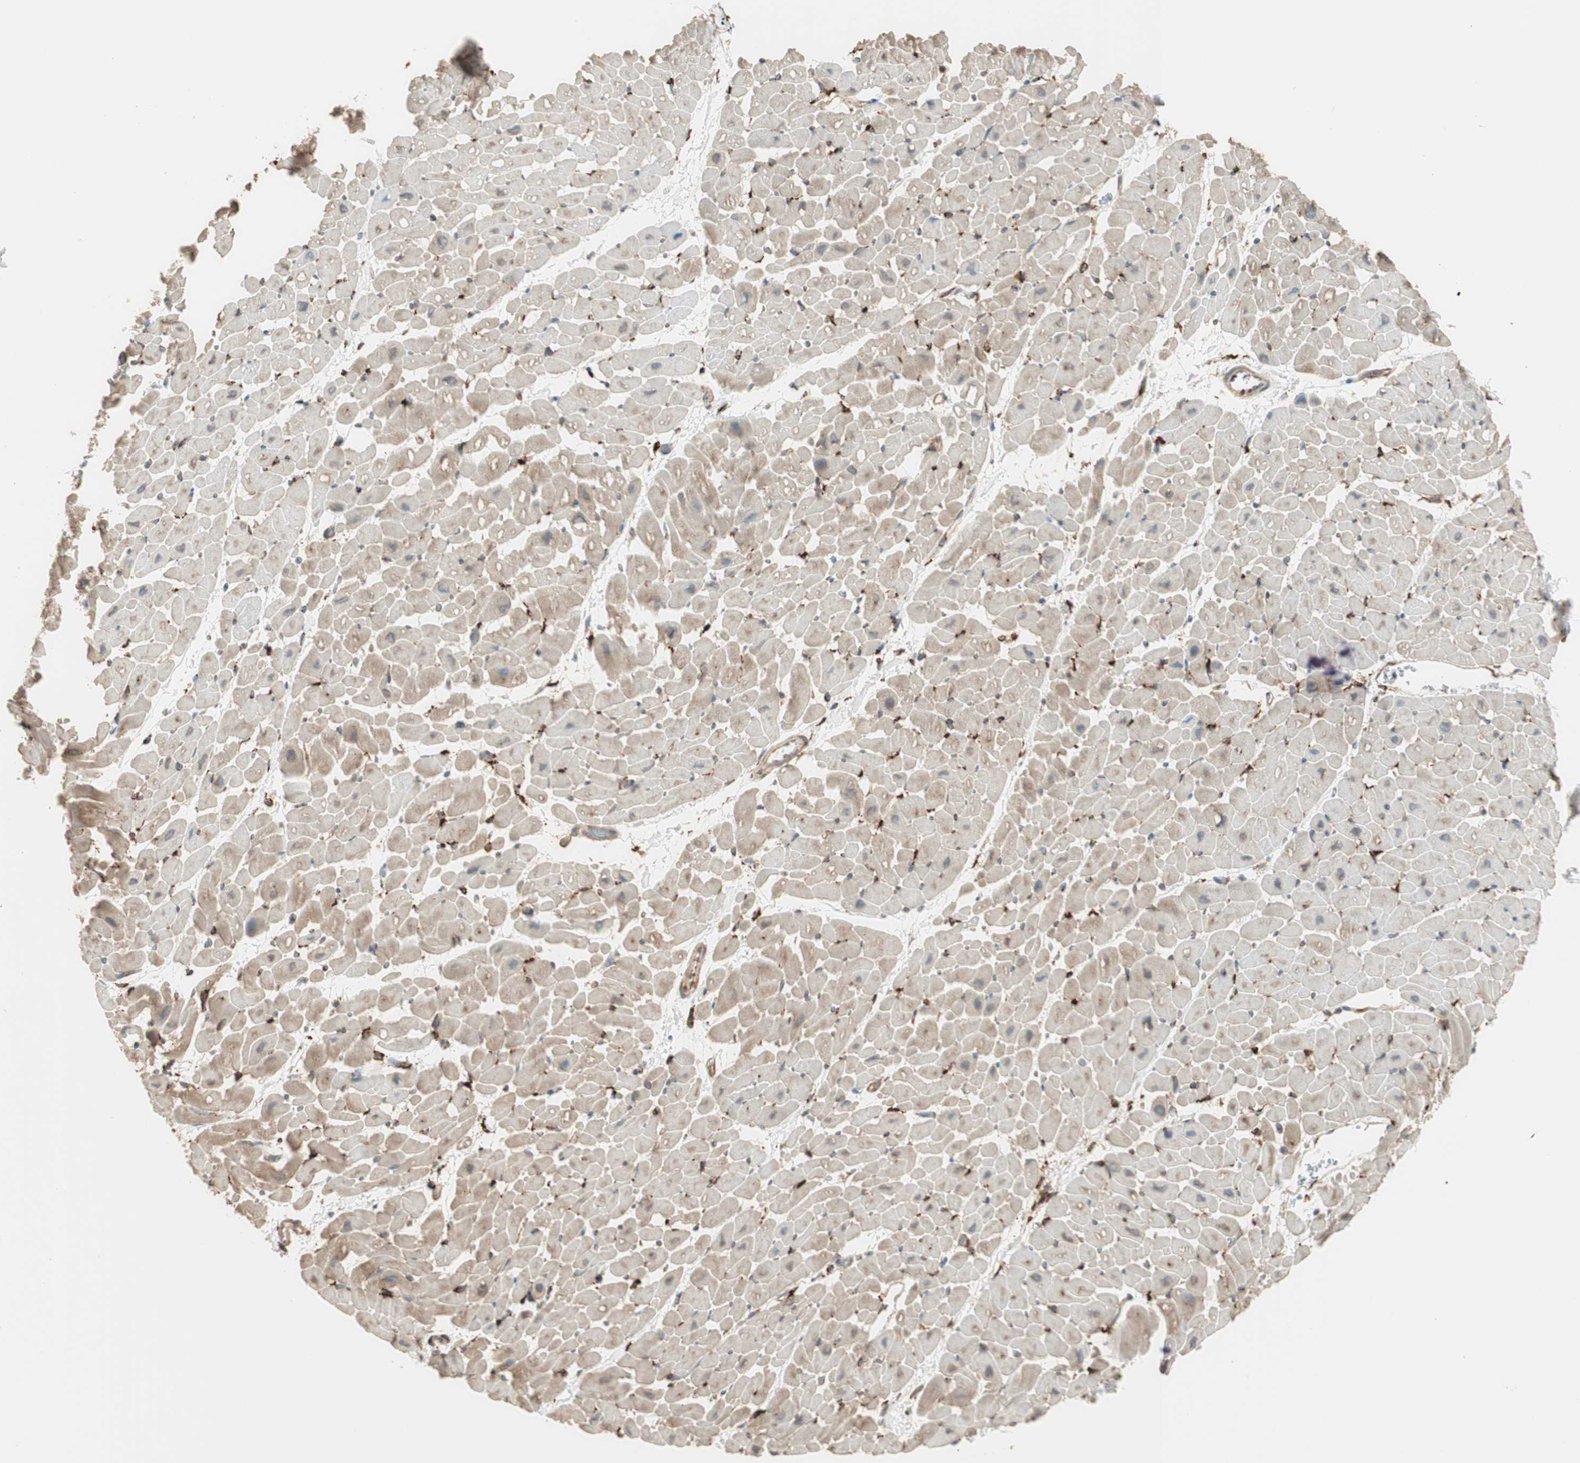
{"staining": {"intensity": "weak", "quantity": "25%-75%", "location": "cytoplasmic/membranous"}, "tissue": "heart muscle", "cell_type": "Cardiomyocytes", "image_type": "normal", "snomed": [{"axis": "morphology", "description": "Normal tissue, NOS"}, {"axis": "topography", "description": "Heart"}], "caption": "Immunohistochemical staining of benign human heart muscle exhibits low levels of weak cytoplasmic/membranous staining in about 25%-75% of cardiomyocytes. (brown staining indicates protein expression, while blue staining denotes nuclei).", "gene": "RRBP1", "patient": {"sex": "male", "age": 45}}